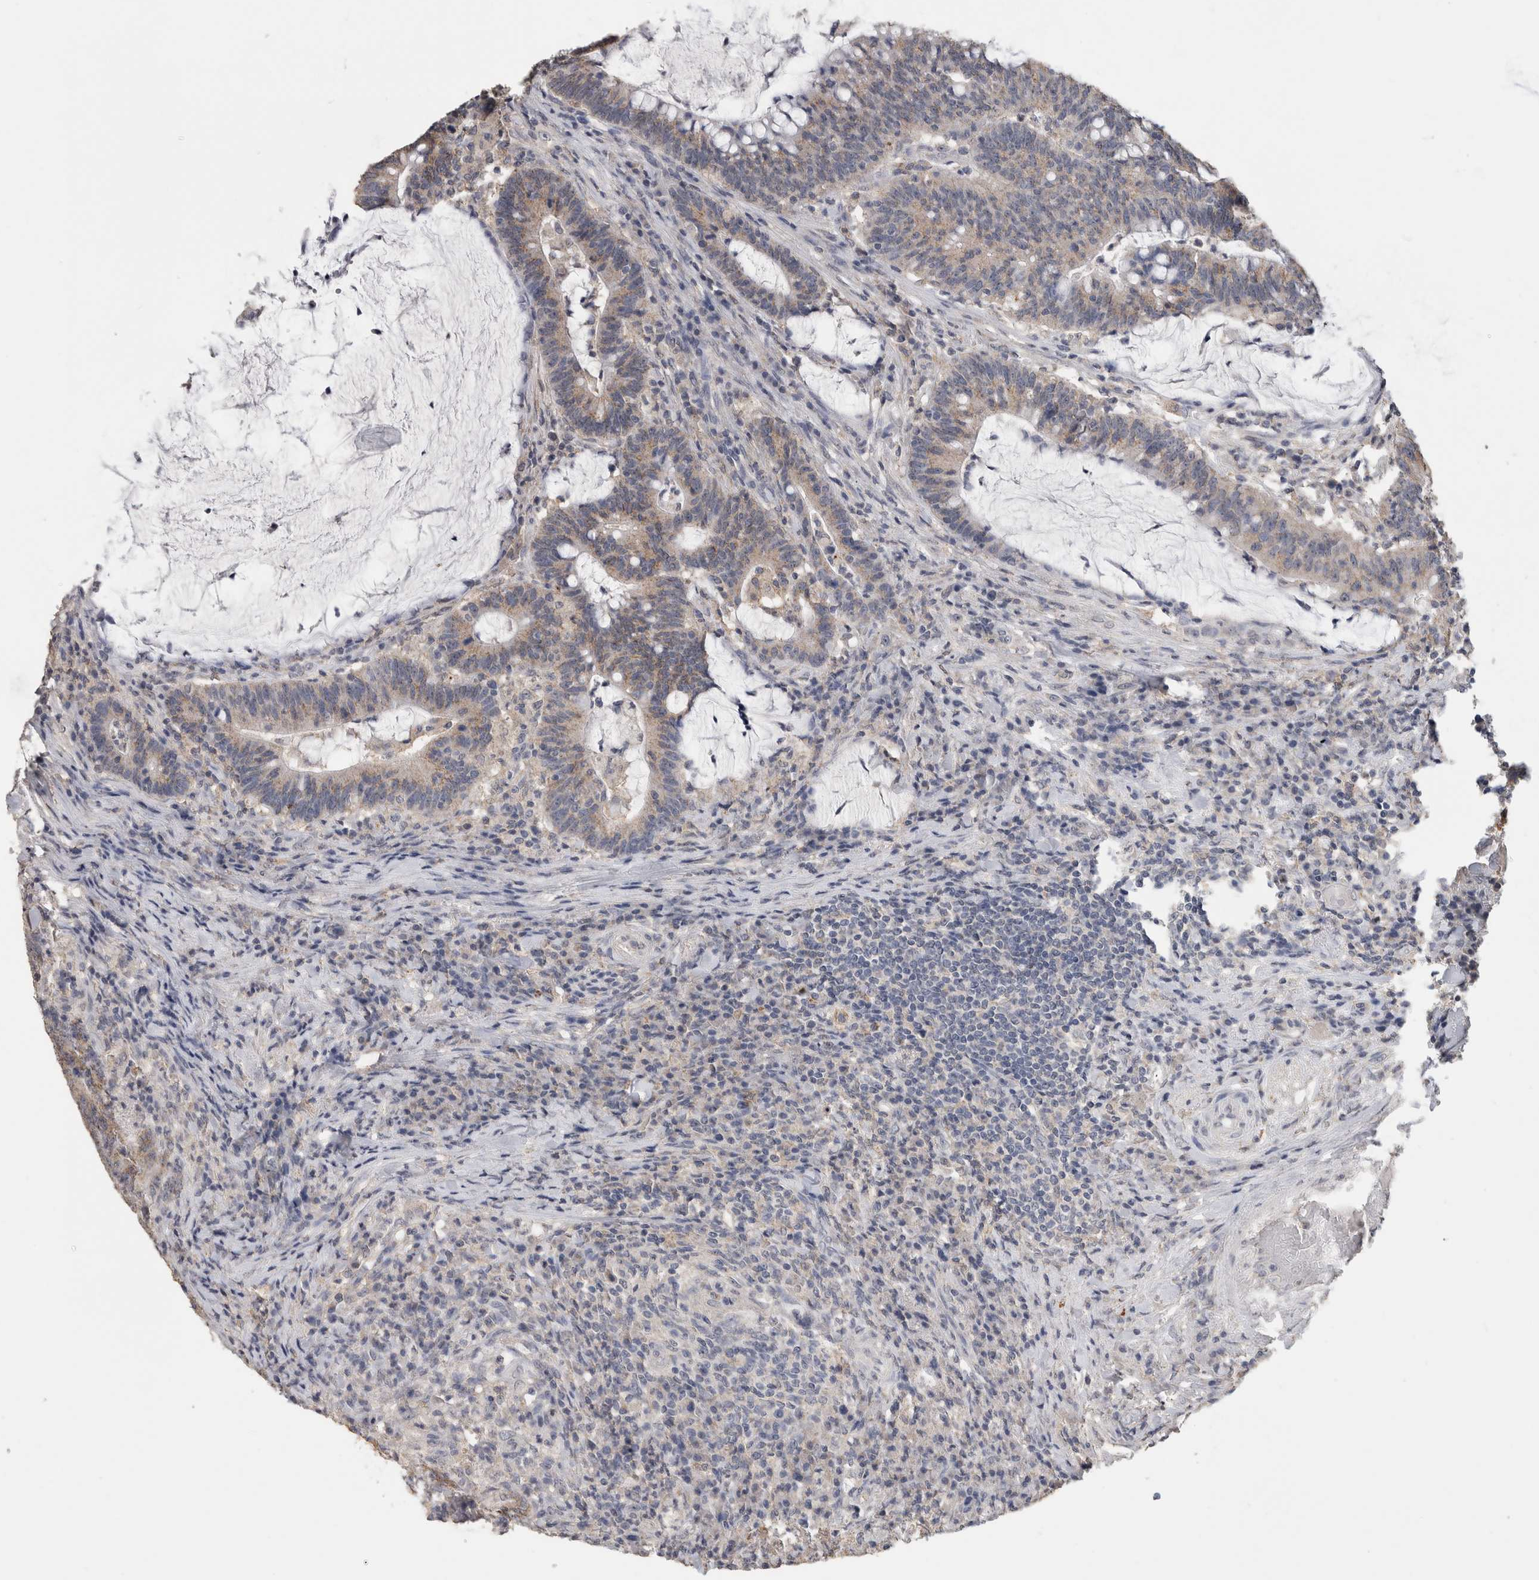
{"staining": {"intensity": "weak", "quantity": ">75%", "location": "cytoplasmic/membranous"}, "tissue": "colorectal cancer", "cell_type": "Tumor cells", "image_type": "cancer", "snomed": [{"axis": "morphology", "description": "Adenocarcinoma, NOS"}, {"axis": "topography", "description": "Colon"}], "caption": "IHC (DAB) staining of adenocarcinoma (colorectal) displays weak cytoplasmic/membranous protein staining in about >75% of tumor cells. The staining was performed using DAB (3,3'-diaminobenzidine), with brown indicating positive protein expression. Nuclei are stained blue with hematoxylin.", "gene": "CNTFR", "patient": {"sex": "female", "age": 66}}